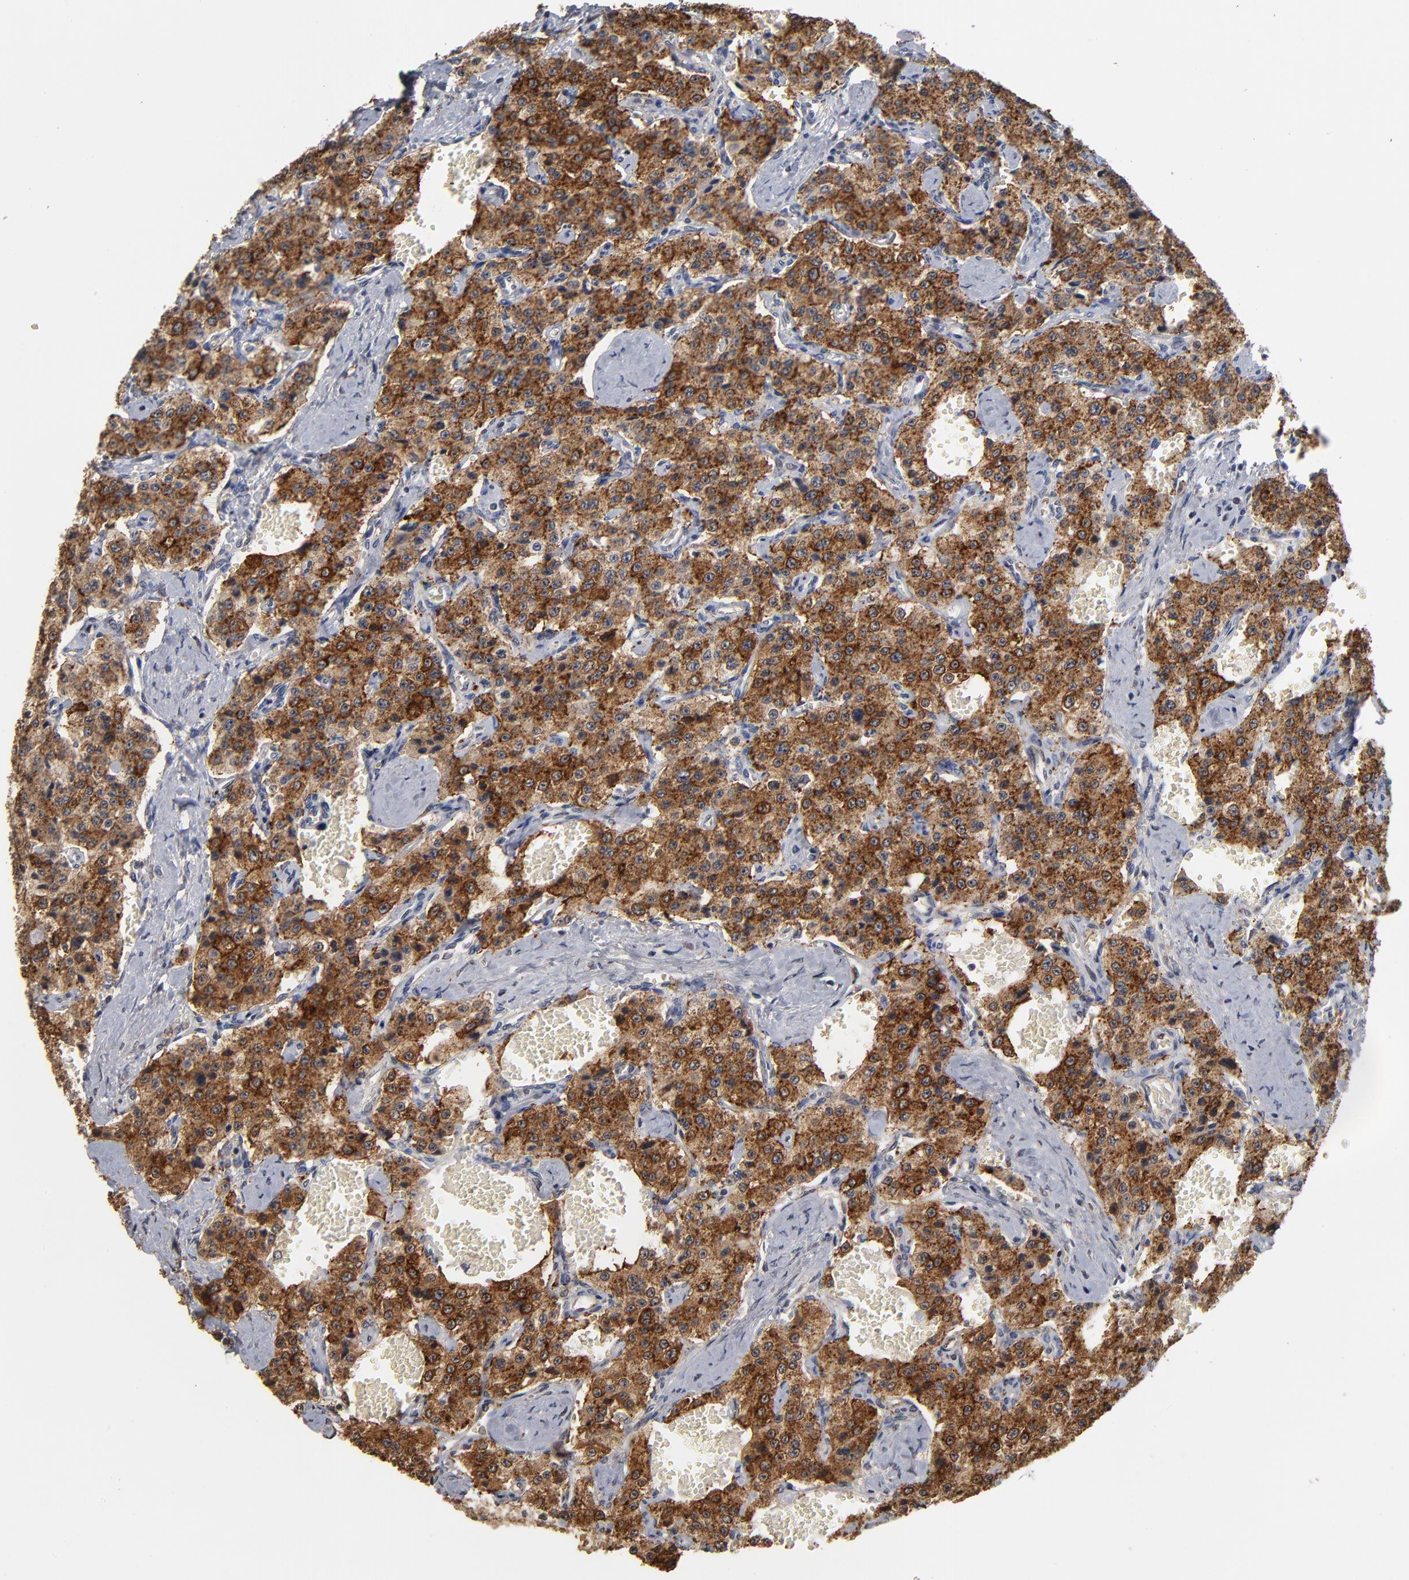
{"staining": {"intensity": "strong", "quantity": ">75%", "location": "cytoplasmic/membranous"}, "tissue": "carcinoid", "cell_type": "Tumor cells", "image_type": "cancer", "snomed": [{"axis": "morphology", "description": "Carcinoid, malignant, NOS"}, {"axis": "topography", "description": "Small intestine"}], "caption": "A brown stain shows strong cytoplasmic/membranous positivity of a protein in human carcinoid tumor cells.", "gene": "ASB8", "patient": {"sex": "male", "age": 52}}